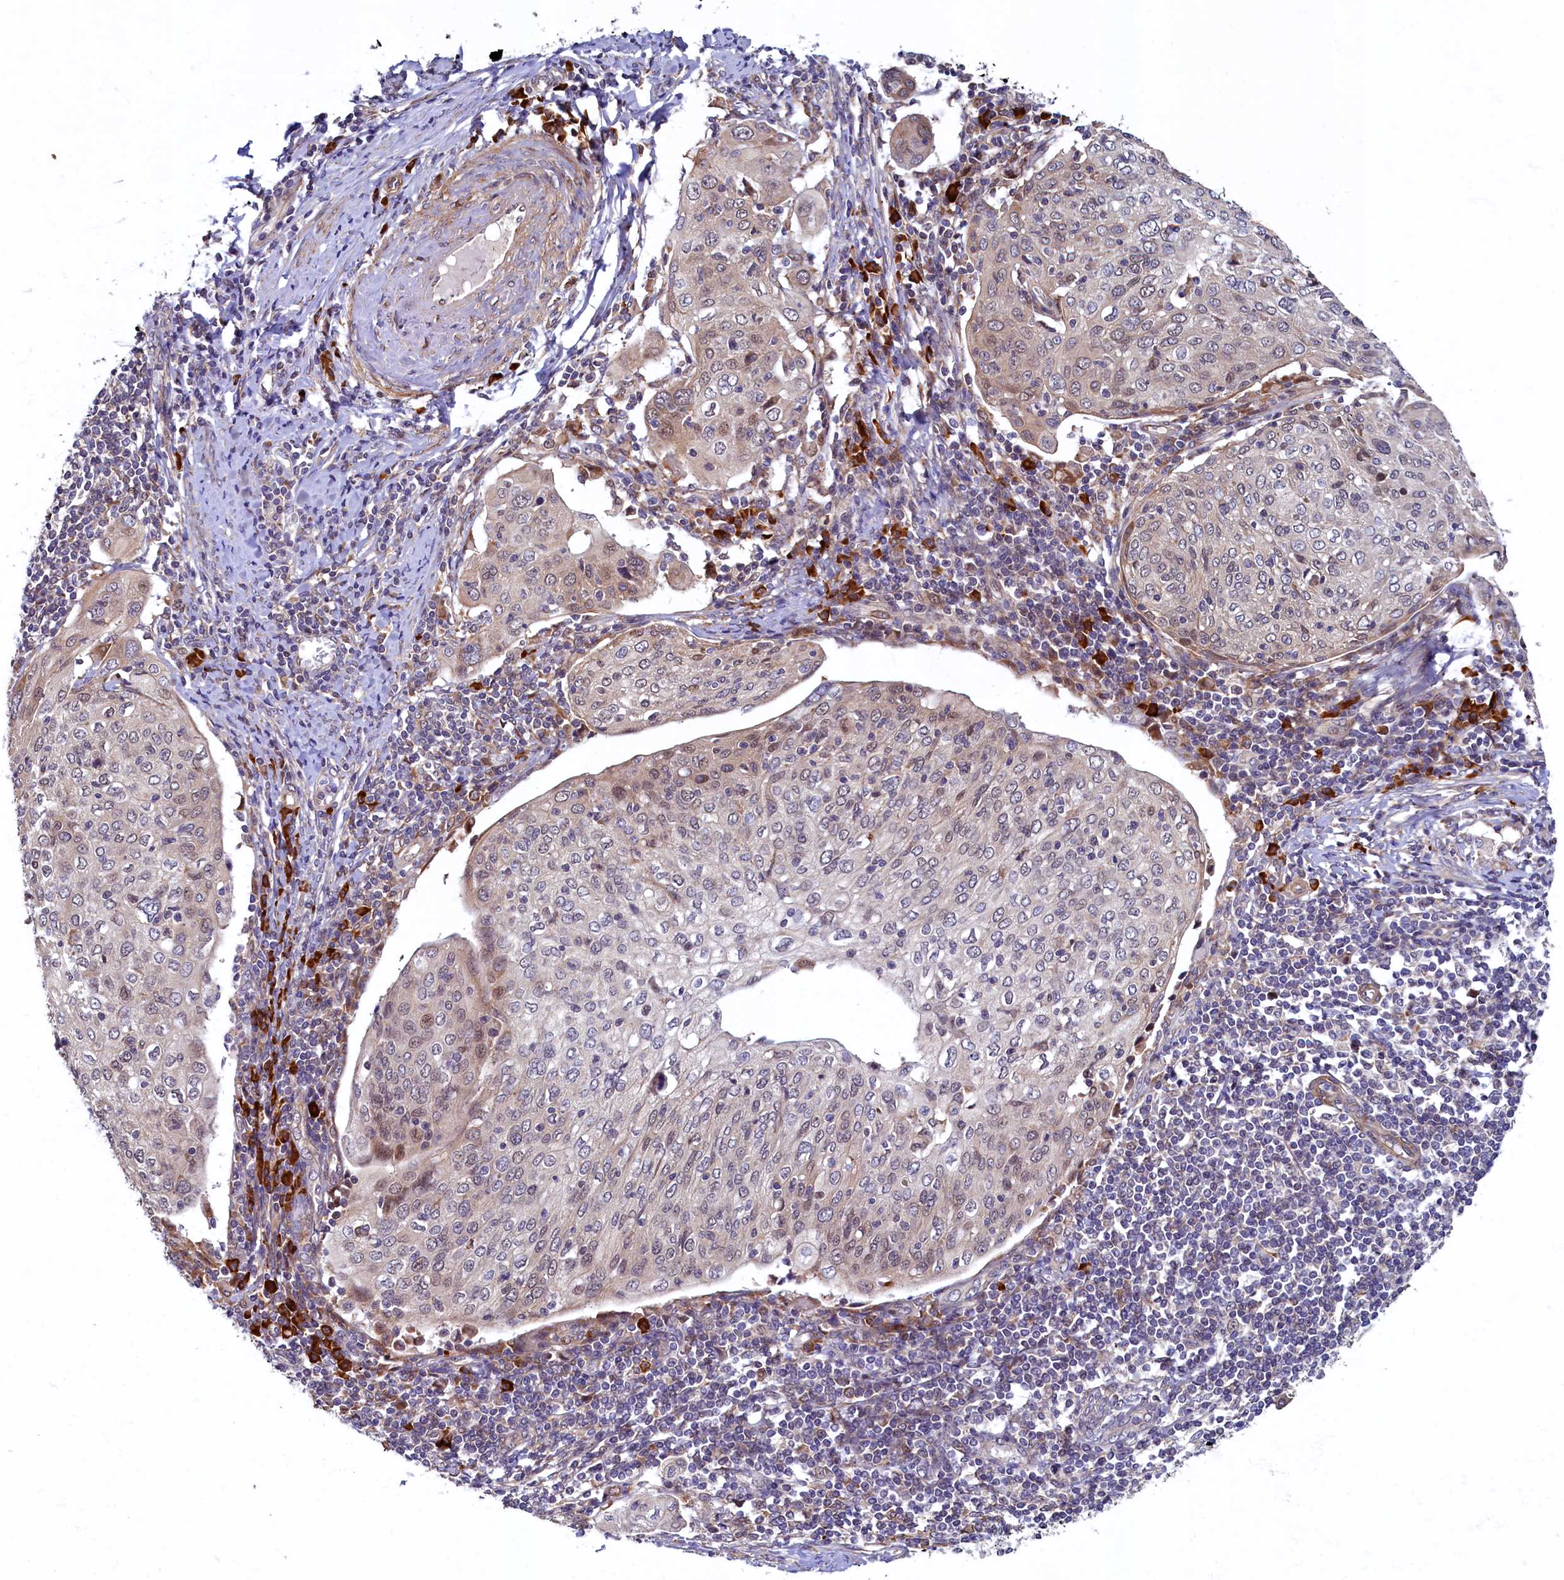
{"staining": {"intensity": "weak", "quantity": "<25%", "location": "cytoplasmic/membranous,nuclear"}, "tissue": "cervical cancer", "cell_type": "Tumor cells", "image_type": "cancer", "snomed": [{"axis": "morphology", "description": "Squamous cell carcinoma, NOS"}, {"axis": "topography", "description": "Cervix"}], "caption": "Micrograph shows no significant protein positivity in tumor cells of cervical squamous cell carcinoma.", "gene": "SLC16A14", "patient": {"sex": "female", "age": 67}}